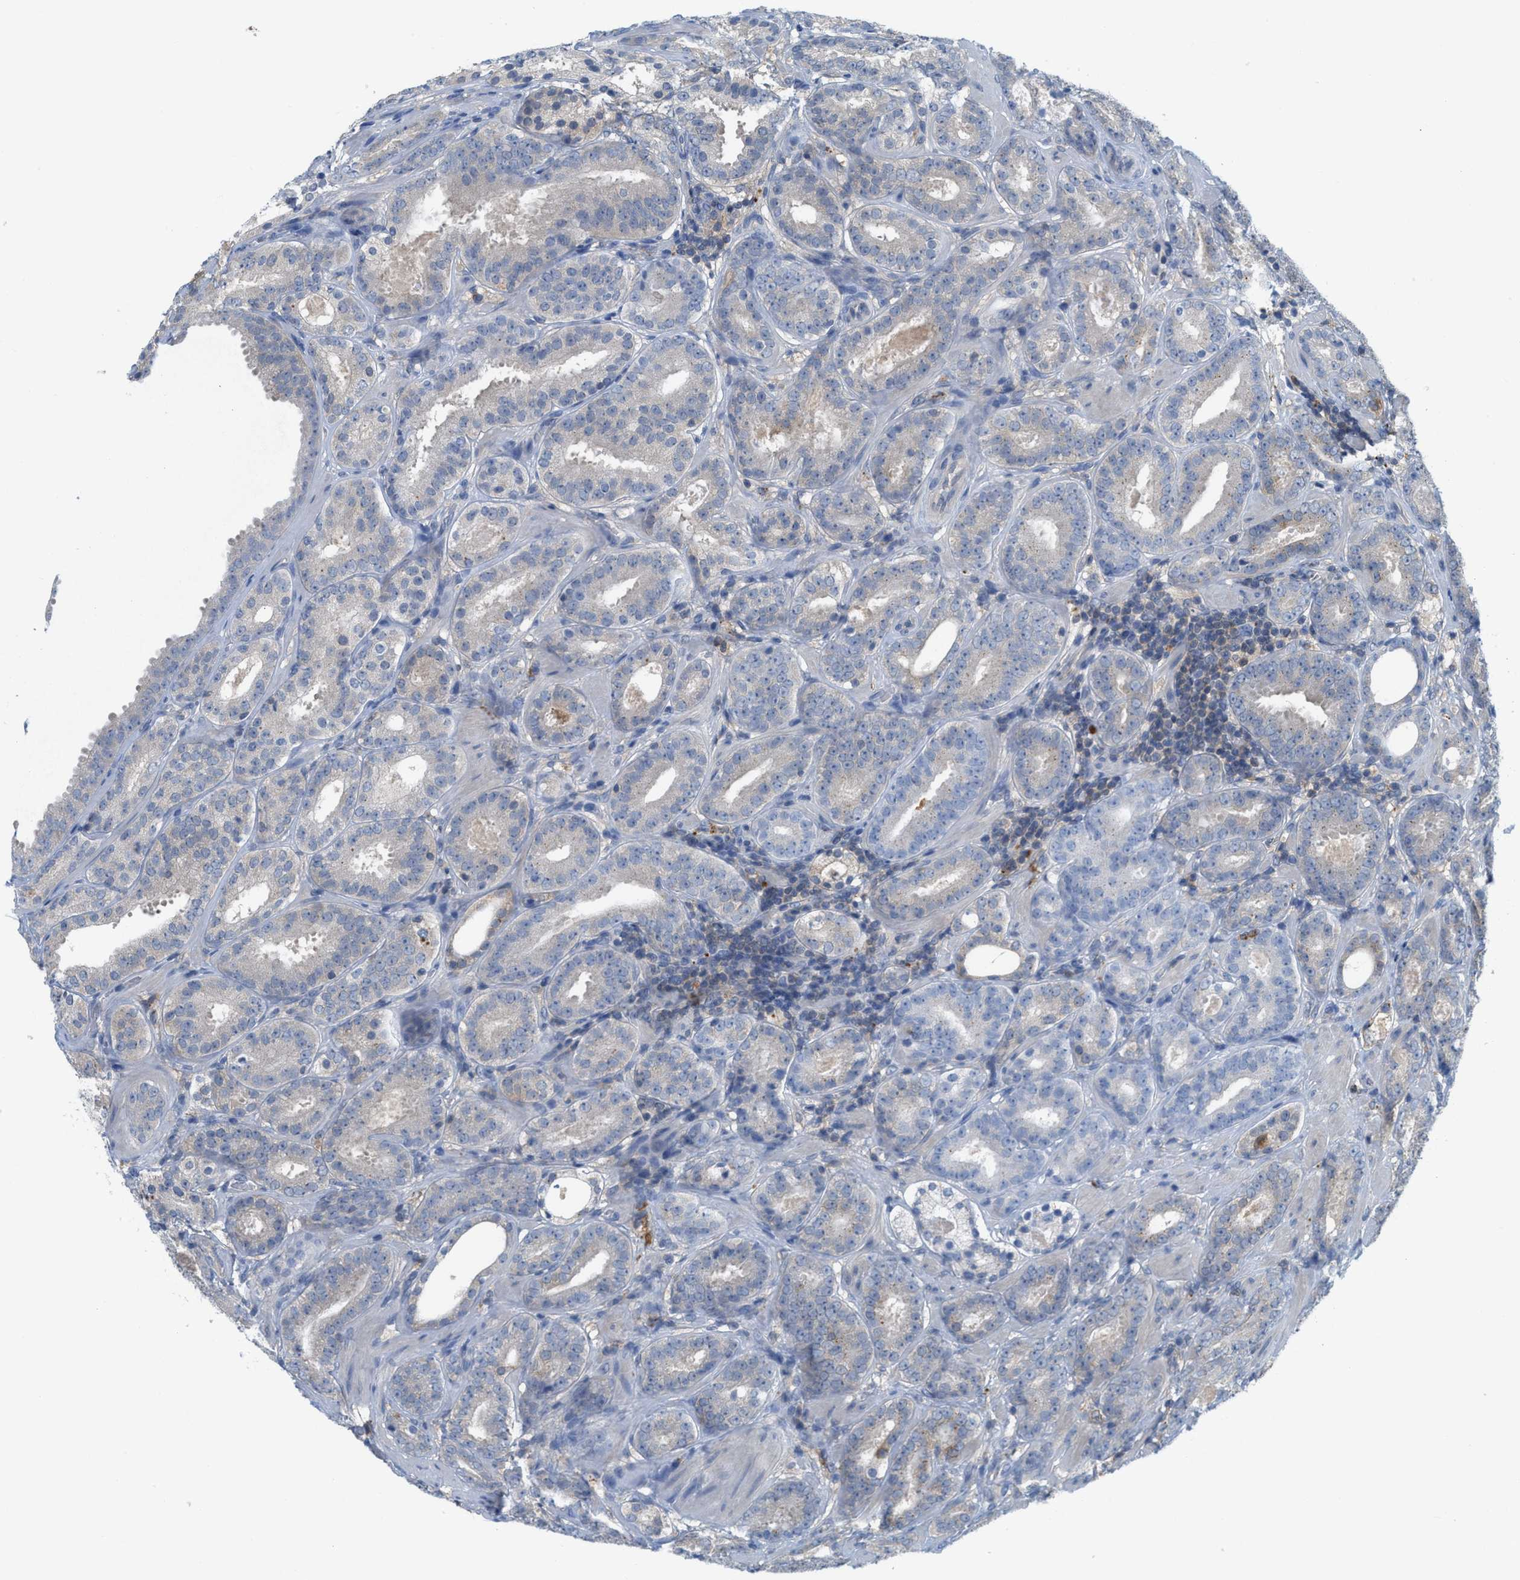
{"staining": {"intensity": "weak", "quantity": "25%-75%", "location": "cytoplasmic/membranous"}, "tissue": "prostate cancer", "cell_type": "Tumor cells", "image_type": "cancer", "snomed": [{"axis": "morphology", "description": "Adenocarcinoma, Low grade"}, {"axis": "topography", "description": "Prostate"}], "caption": "Immunohistochemical staining of human prostate cancer displays low levels of weak cytoplasmic/membranous expression in approximately 25%-75% of tumor cells. Immunohistochemistry stains the protein of interest in brown and the nuclei are stained blue.", "gene": "CSTB", "patient": {"sex": "male", "age": 69}}